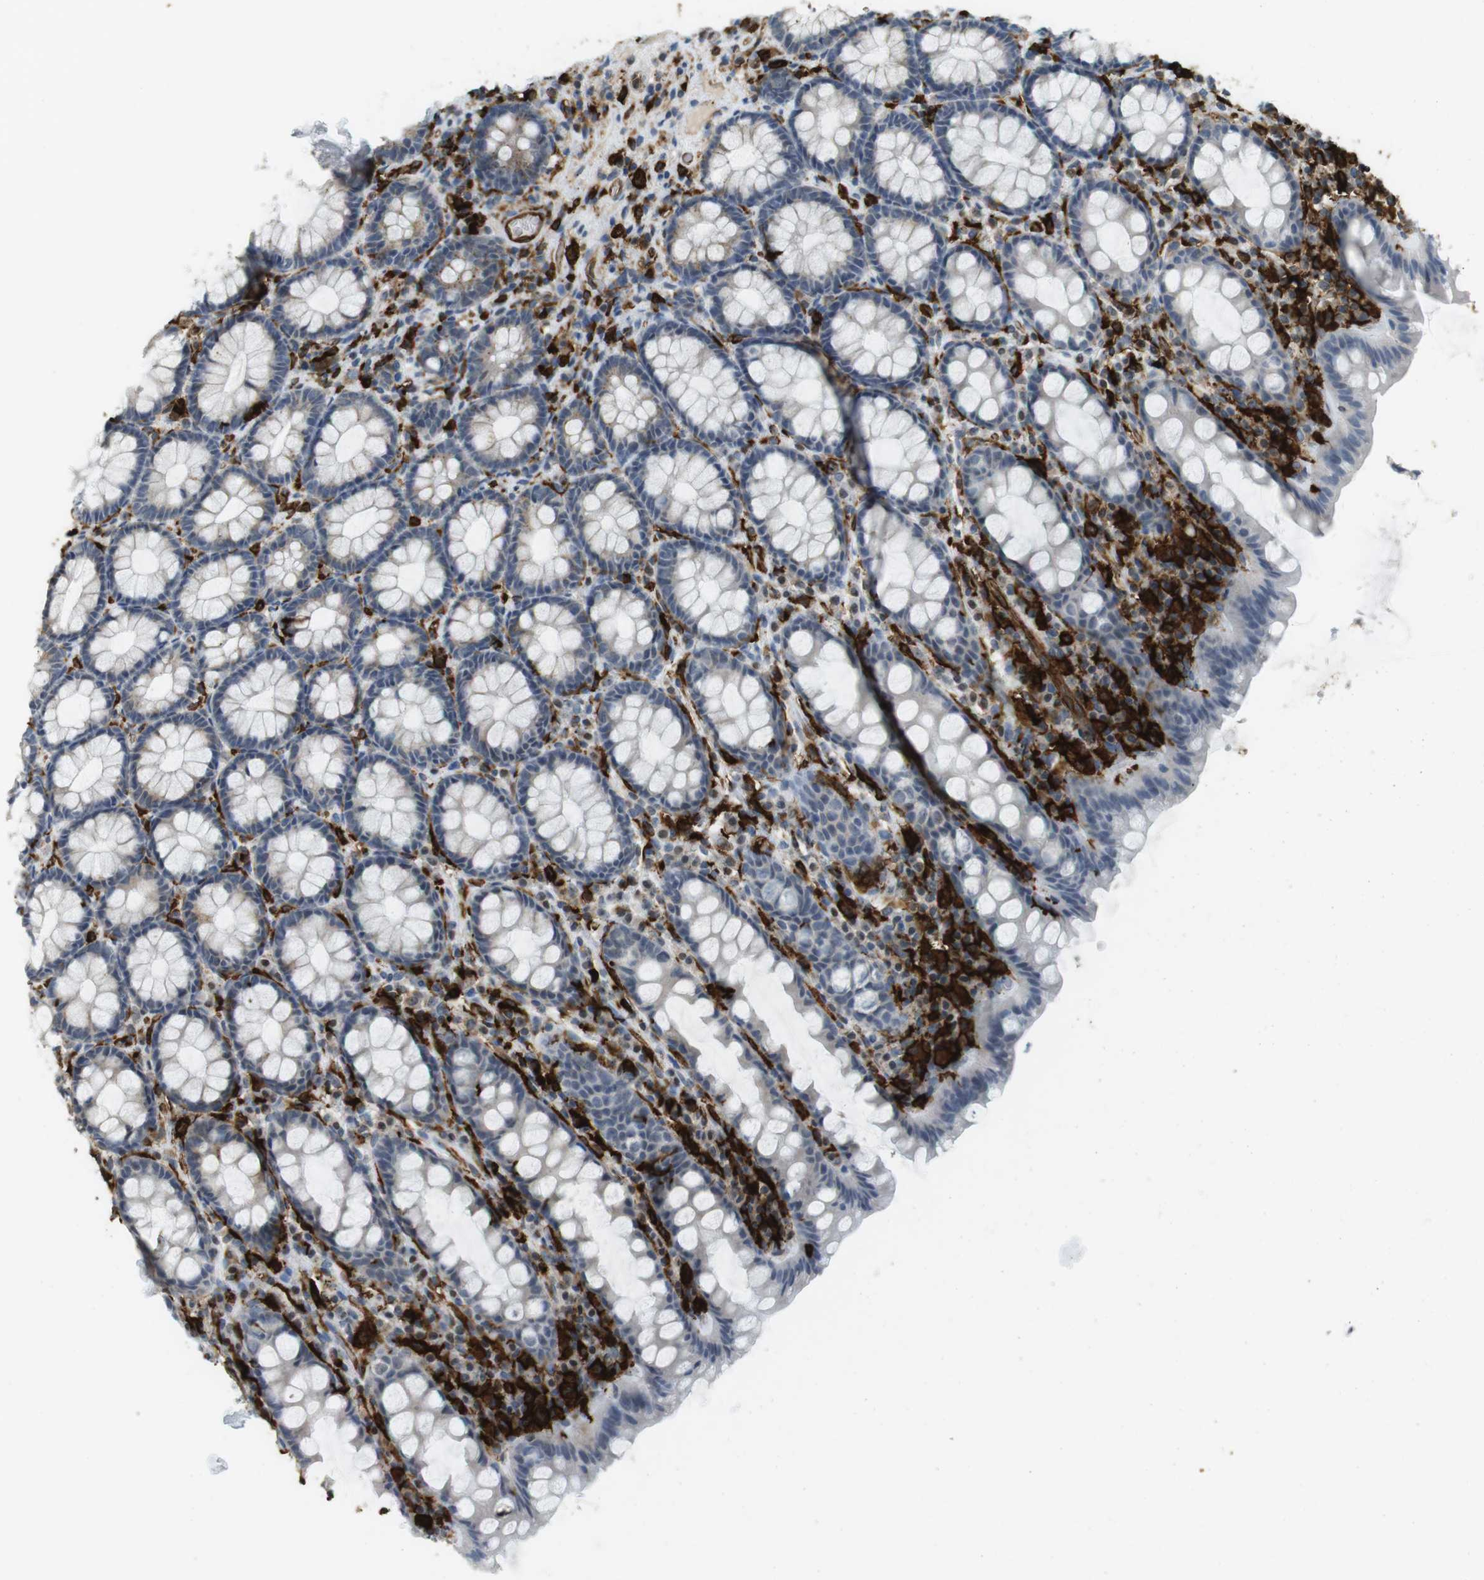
{"staining": {"intensity": "negative", "quantity": "none", "location": "none"}, "tissue": "rectum", "cell_type": "Glandular cells", "image_type": "normal", "snomed": [{"axis": "morphology", "description": "Normal tissue, NOS"}, {"axis": "topography", "description": "Rectum"}], "caption": "DAB (3,3'-diaminobenzidine) immunohistochemical staining of normal human rectum reveals no significant staining in glandular cells.", "gene": "HLA", "patient": {"sex": "male", "age": 92}}